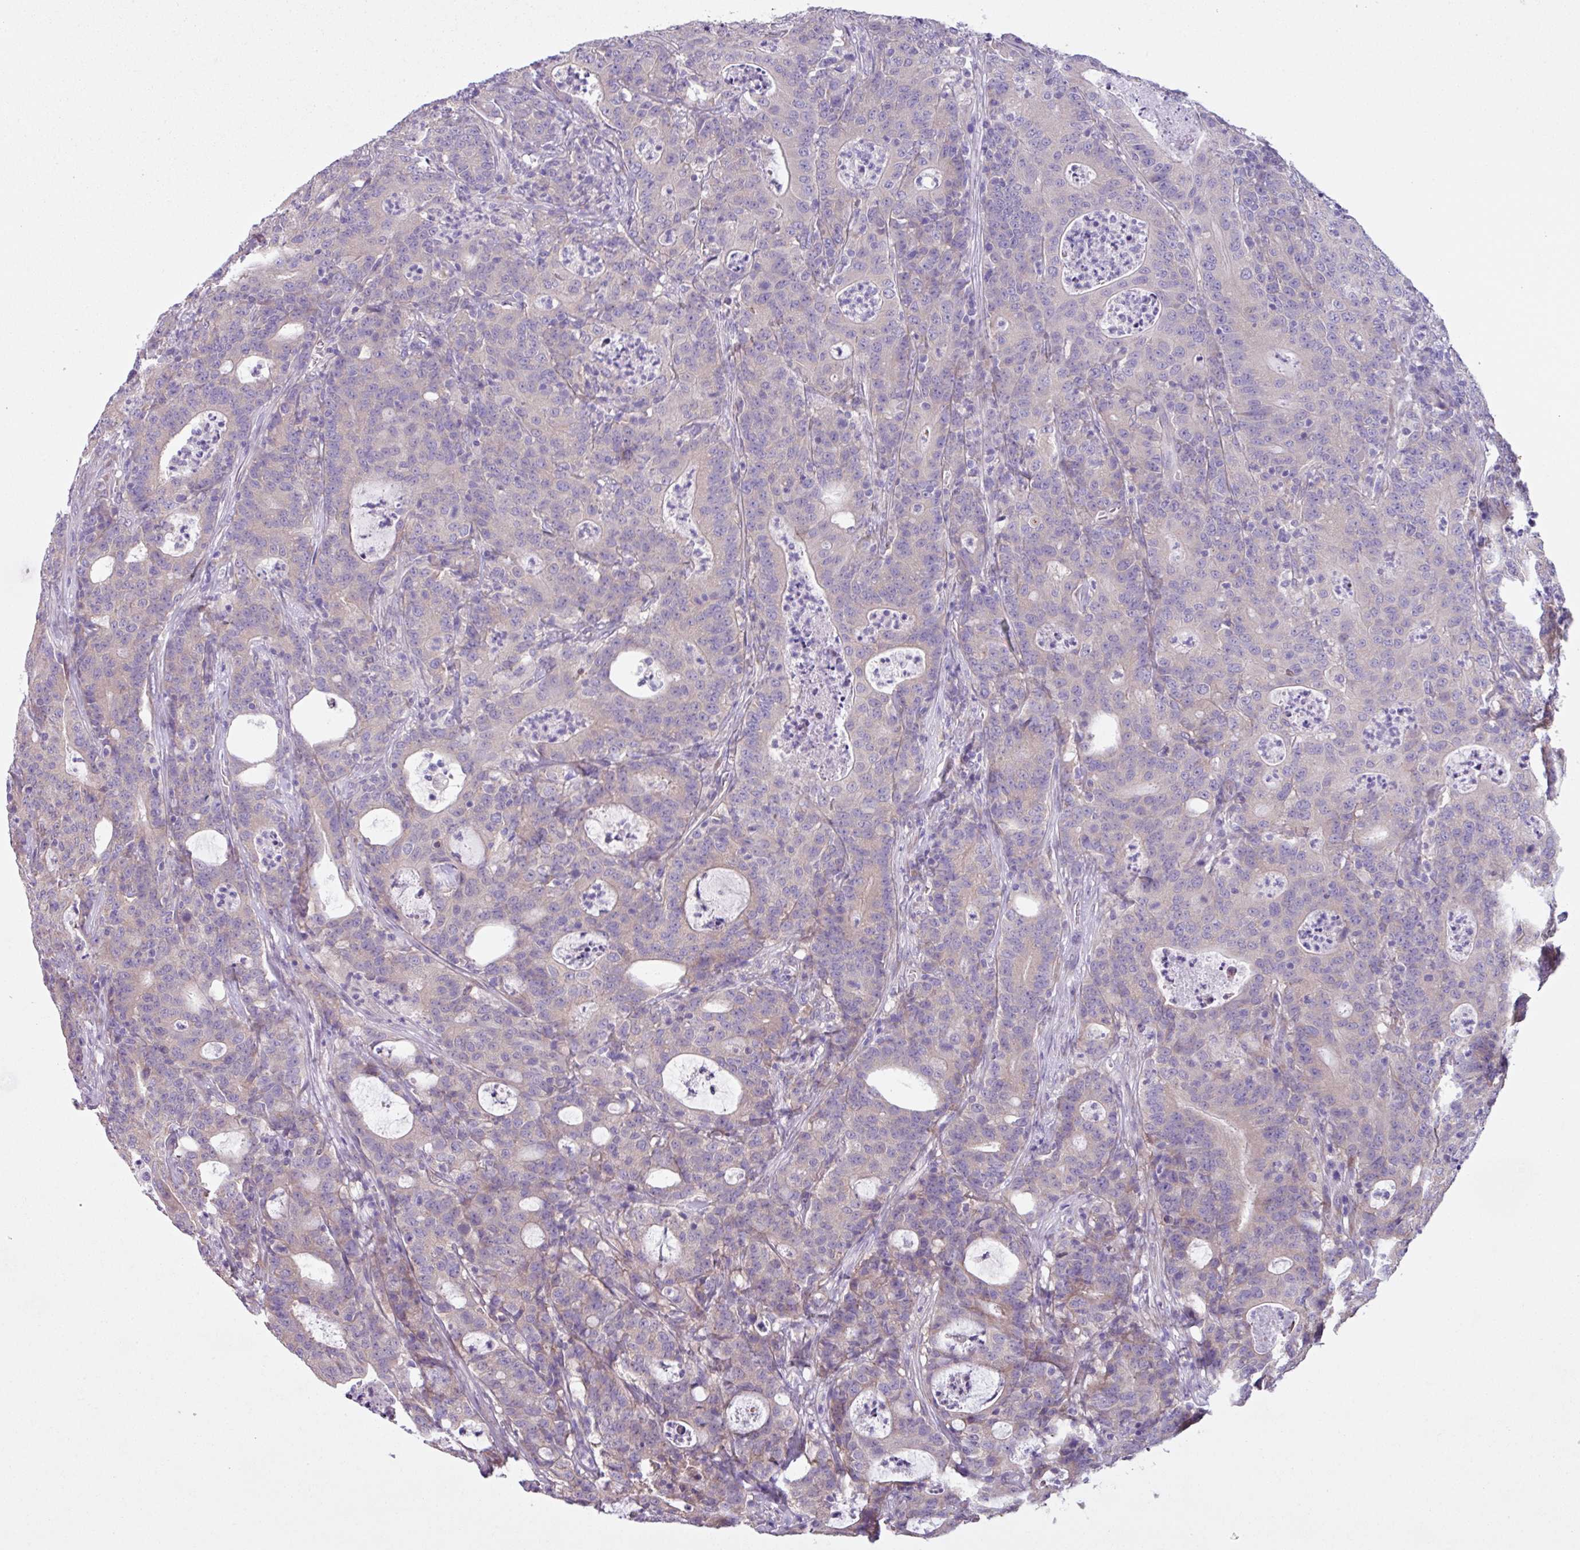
{"staining": {"intensity": "negative", "quantity": "none", "location": "none"}, "tissue": "colorectal cancer", "cell_type": "Tumor cells", "image_type": "cancer", "snomed": [{"axis": "morphology", "description": "Adenocarcinoma, NOS"}, {"axis": "topography", "description": "Colon"}], "caption": "This is an immunohistochemistry (IHC) image of adenocarcinoma (colorectal). There is no staining in tumor cells.", "gene": "C20orf27", "patient": {"sex": "male", "age": 83}}